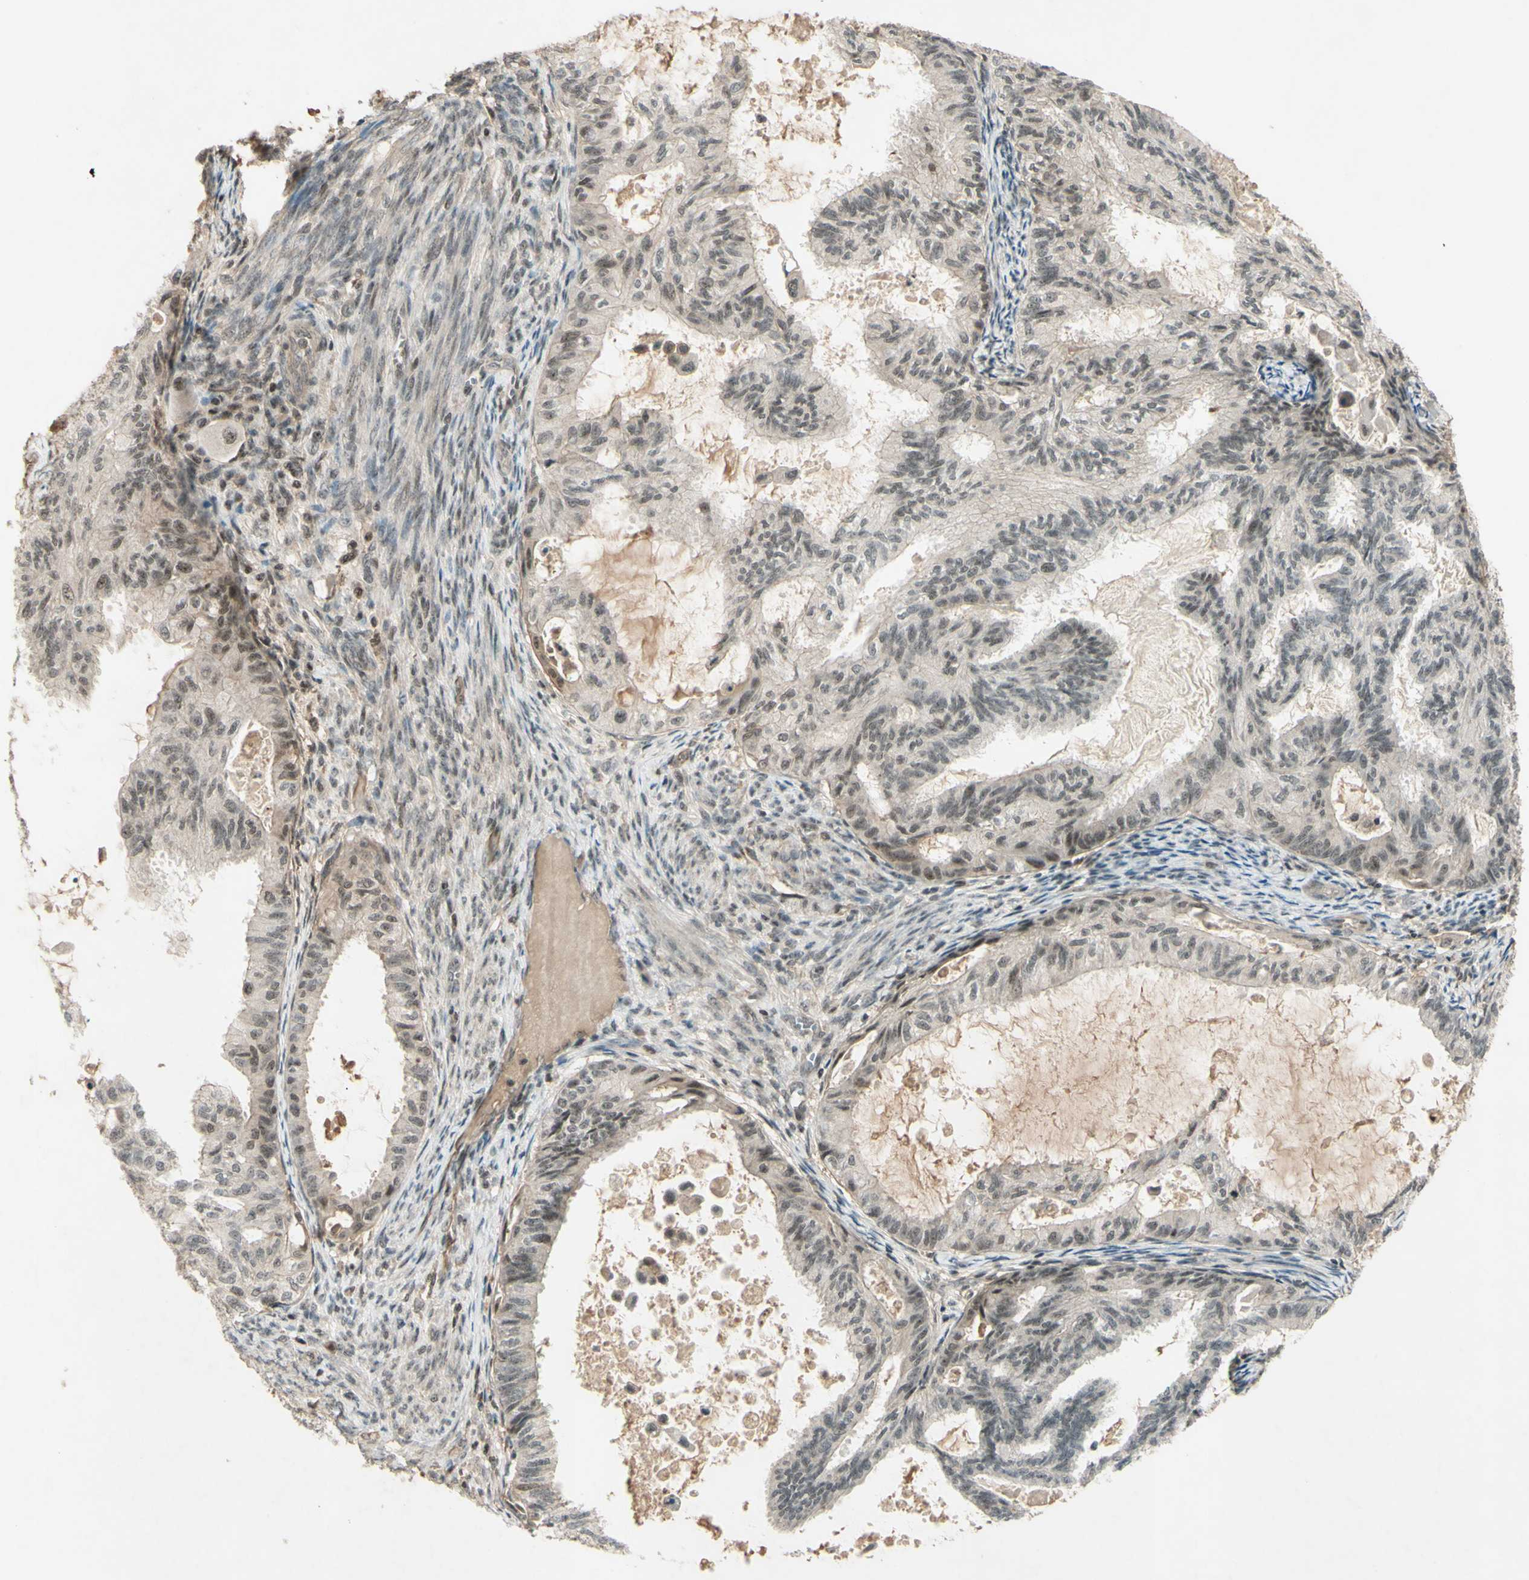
{"staining": {"intensity": "moderate", "quantity": "25%-75%", "location": "cytoplasmic/membranous,nuclear"}, "tissue": "cervical cancer", "cell_type": "Tumor cells", "image_type": "cancer", "snomed": [{"axis": "morphology", "description": "Normal tissue, NOS"}, {"axis": "morphology", "description": "Adenocarcinoma, NOS"}, {"axis": "topography", "description": "Cervix"}, {"axis": "topography", "description": "Endometrium"}], "caption": "Brown immunohistochemical staining in human cervical cancer reveals moderate cytoplasmic/membranous and nuclear positivity in about 25%-75% of tumor cells.", "gene": "SNW1", "patient": {"sex": "female", "age": 86}}